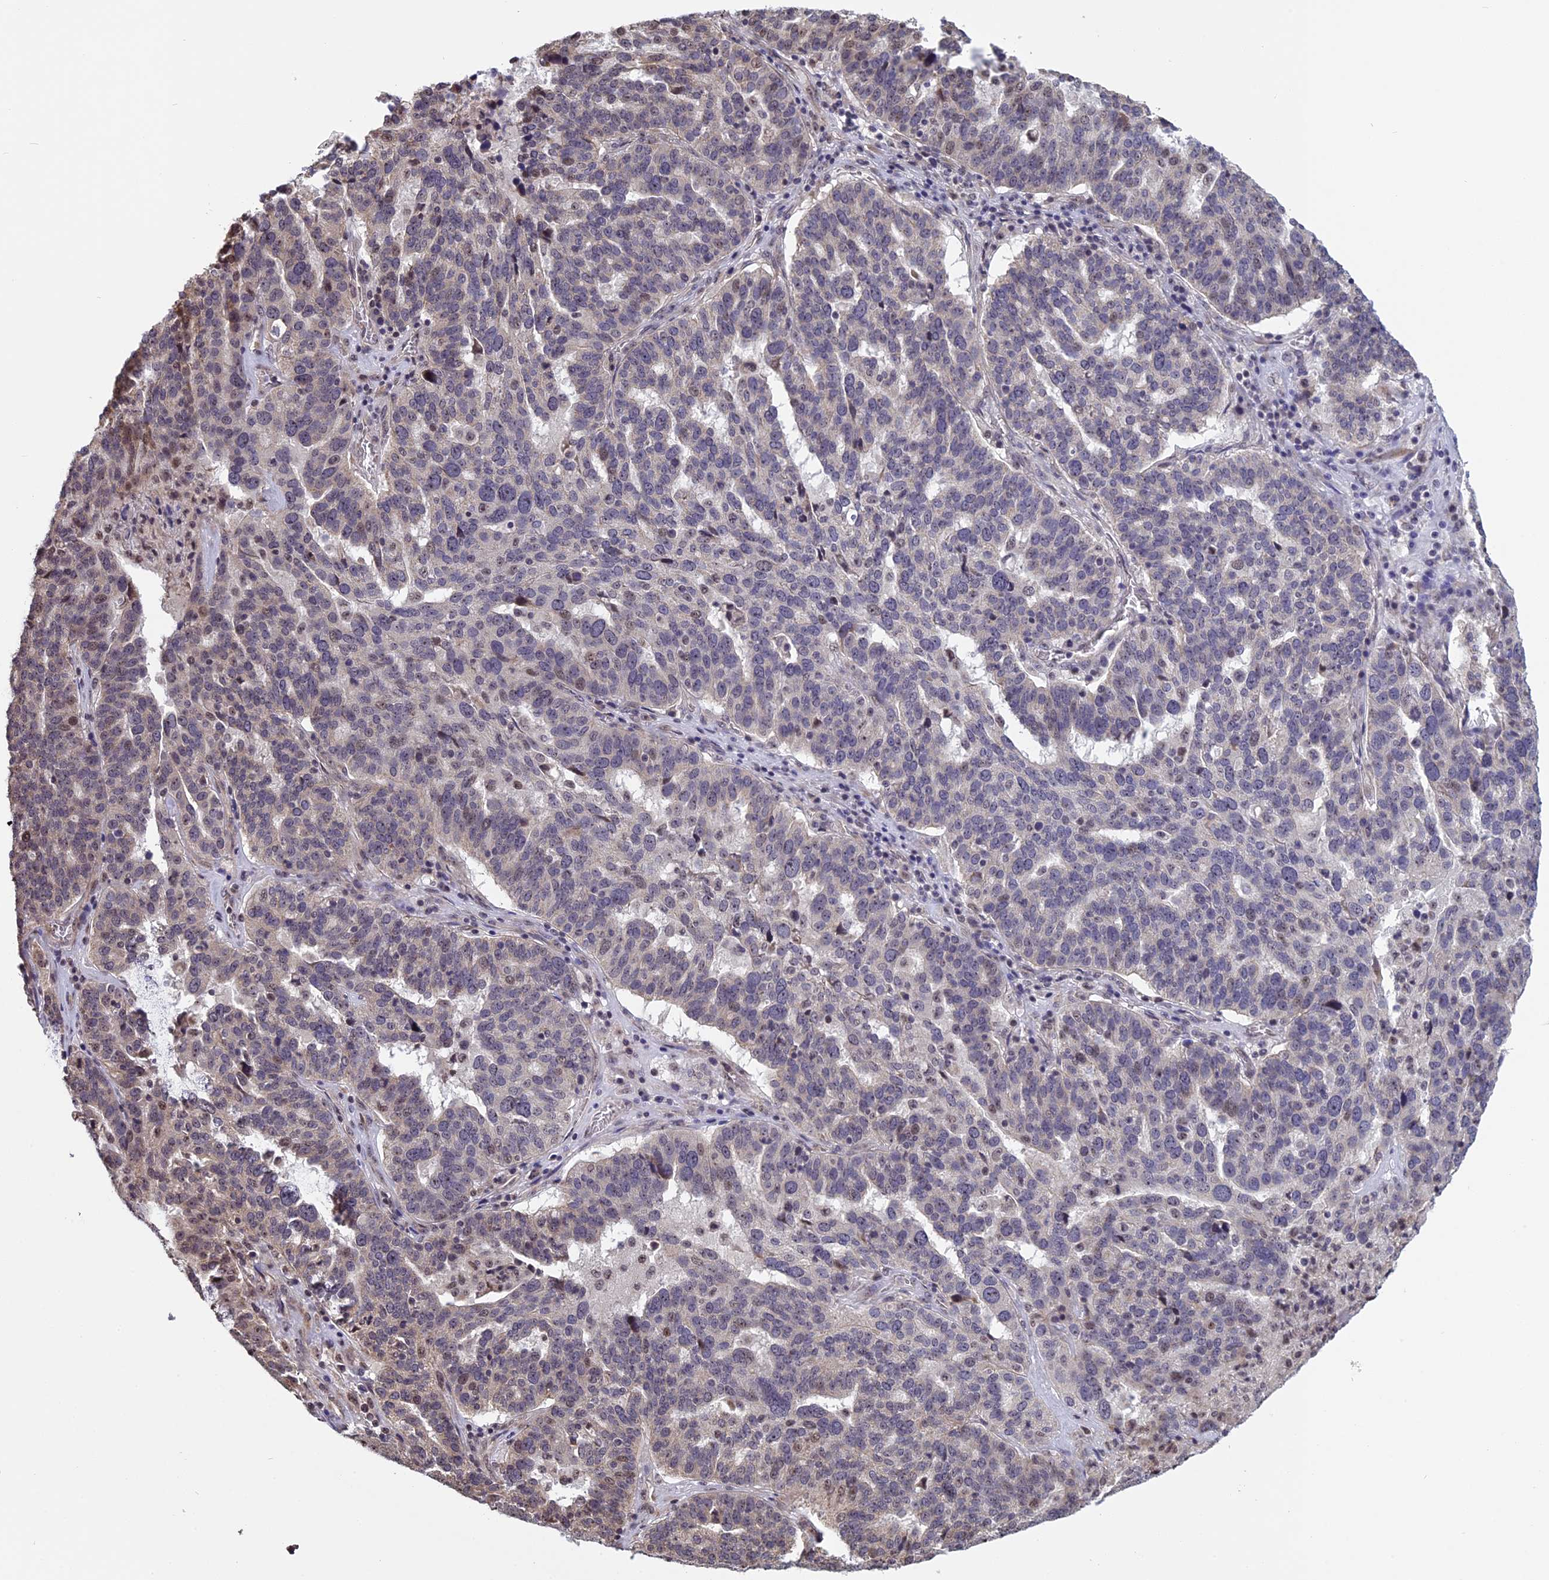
{"staining": {"intensity": "weak", "quantity": "<25%", "location": "nuclear"}, "tissue": "ovarian cancer", "cell_type": "Tumor cells", "image_type": "cancer", "snomed": [{"axis": "morphology", "description": "Cystadenocarcinoma, serous, NOS"}, {"axis": "topography", "description": "Ovary"}], "caption": "Micrograph shows no significant protein expression in tumor cells of ovarian cancer (serous cystadenocarcinoma).", "gene": "MGA", "patient": {"sex": "female", "age": 59}}